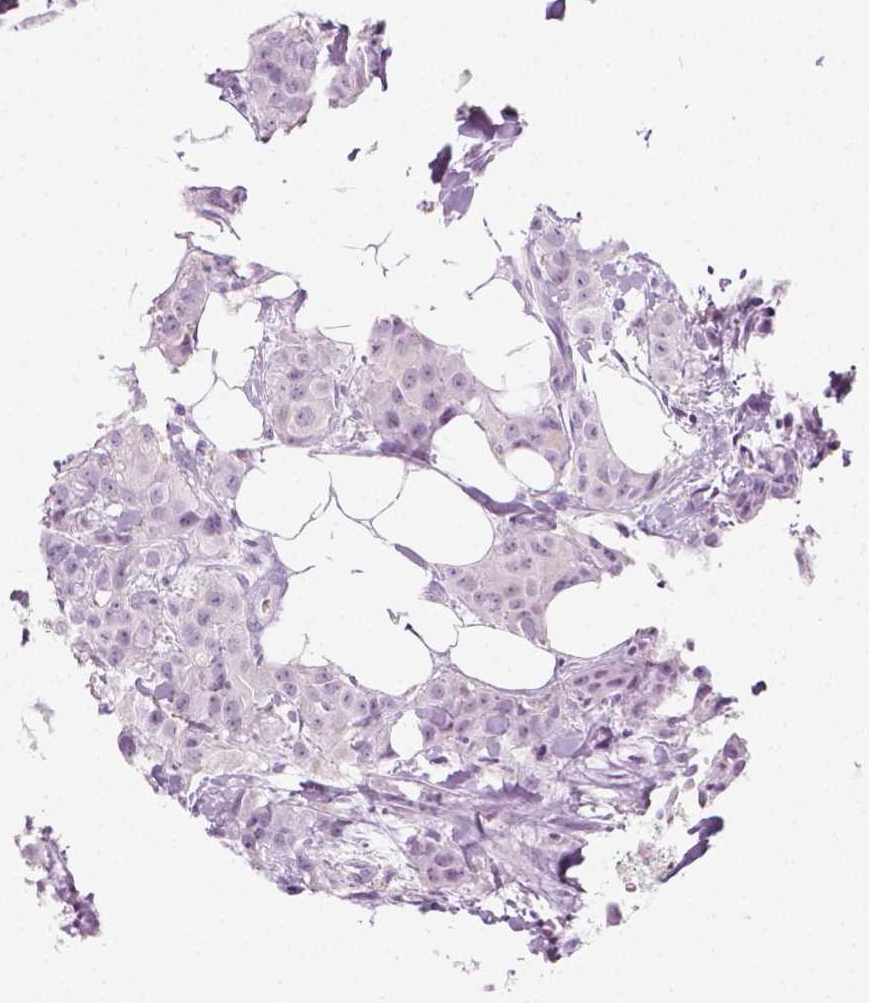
{"staining": {"intensity": "negative", "quantity": "none", "location": "none"}, "tissue": "breast cancer", "cell_type": "Tumor cells", "image_type": "cancer", "snomed": [{"axis": "morphology", "description": "Duct carcinoma"}, {"axis": "topography", "description": "Breast"}], "caption": "Immunohistochemistry of human infiltrating ductal carcinoma (breast) reveals no expression in tumor cells.", "gene": "SCG3", "patient": {"sex": "female", "age": 43}}